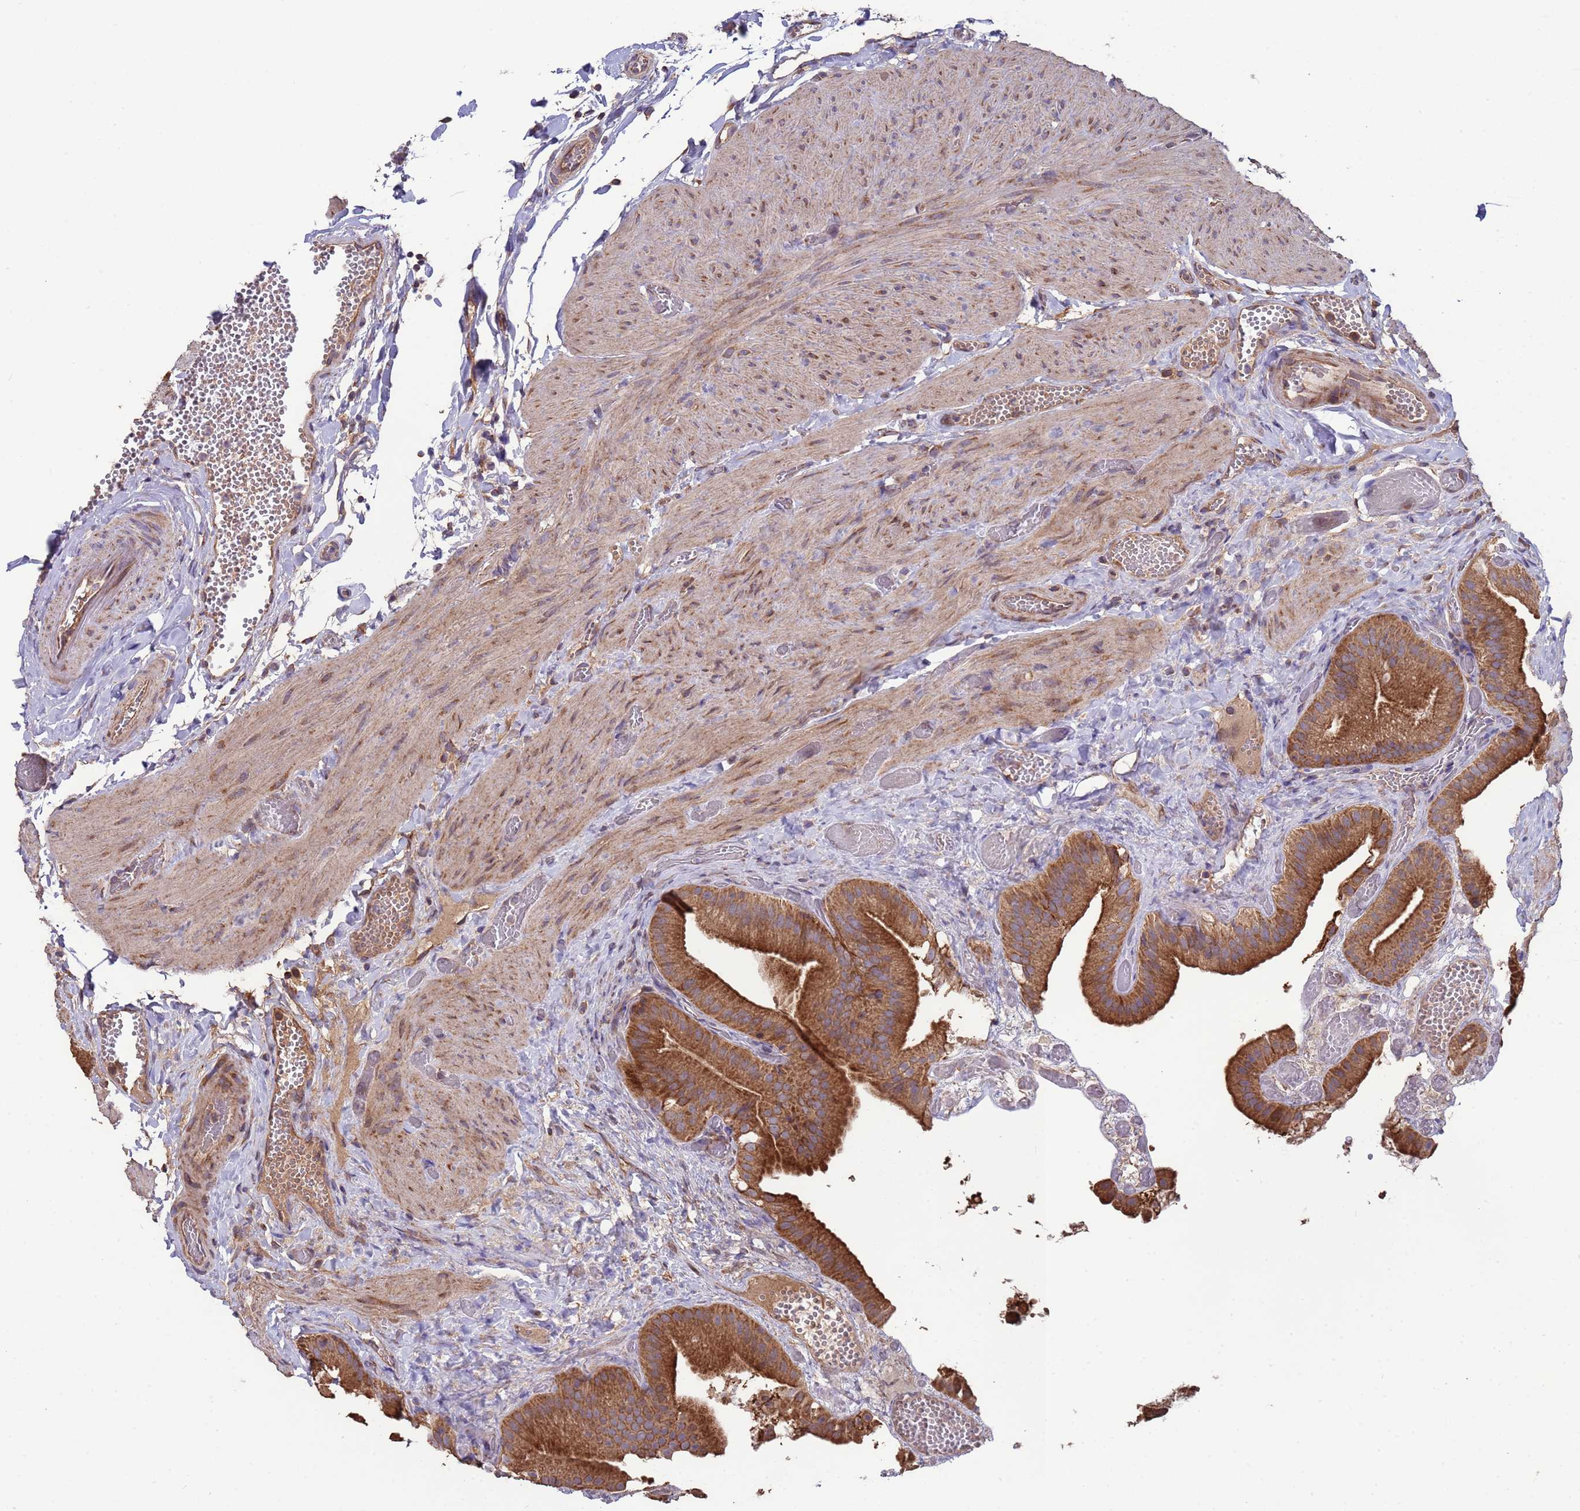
{"staining": {"intensity": "strong", "quantity": ">75%", "location": "cytoplasmic/membranous"}, "tissue": "gallbladder", "cell_type": "Glandular cells", "image_type": "normal", "snomed": [{"axis": "morphology", "description": "Normal tissue, NOS"}, {"axis": "topography", "description": "Gallbladder"}], "caption": "Immunohistochemistry of benign gallbladder reveals high levels of strong cytoplasmic/membranous expression in about >75% of glandular cells. (Brightfield microscopy of DAB IHC at high magnification).", "gene": "EEF1AKMT1", "patient": {"sex": "female", "age": 64}}